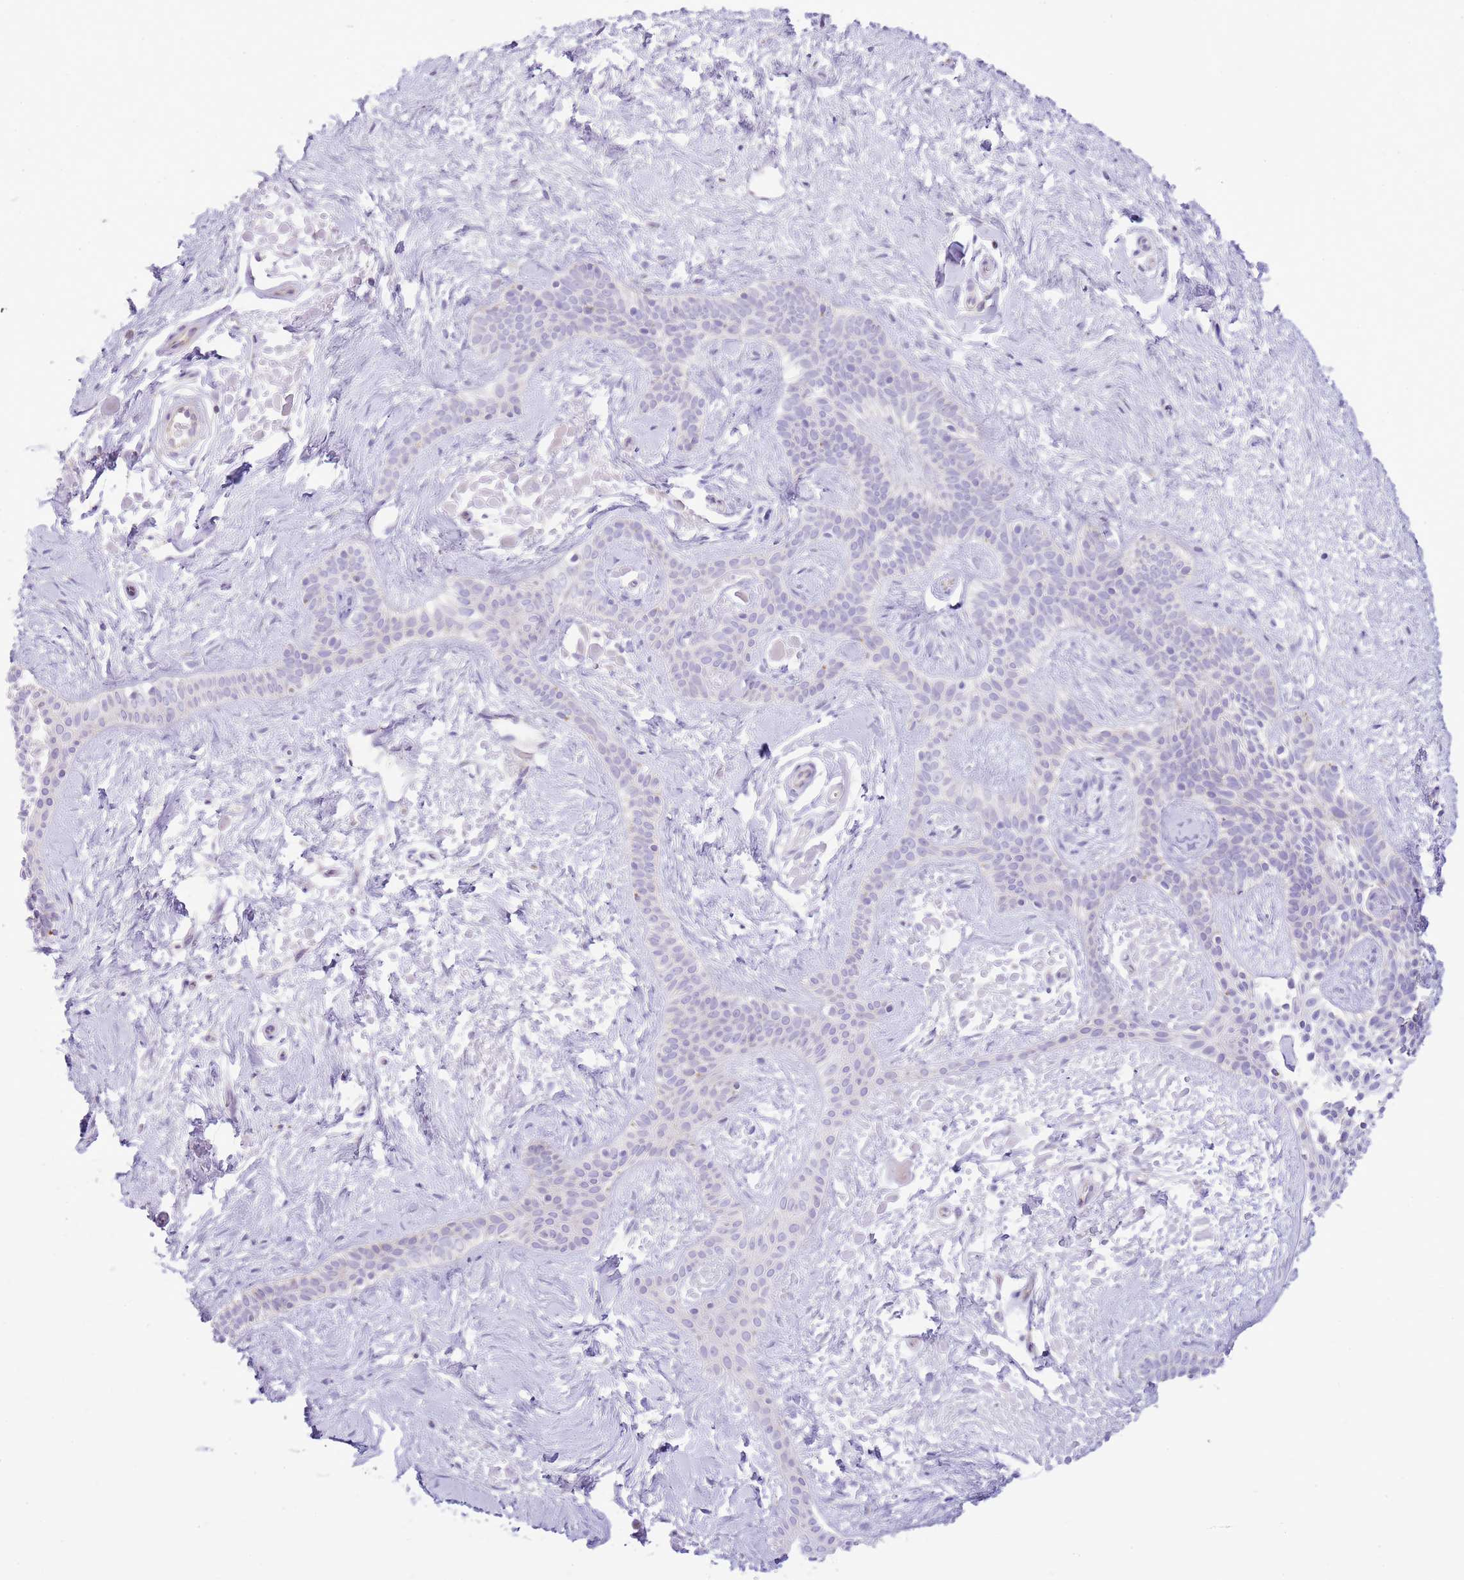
{"staining": {"intensity": "negative", "quantity": "none", "location": "none"}, "tissue": "skin cancer", "cell_type": "Tumor cells", "image_type": "cancer", "snomed": [{"axis": "morphology", "description": "Basal cell carcinoma"}, {"axis": "topography", "description": "Skin"}], "caption": "Protein analysis of skin cancer exhibits no significant expression in tumor cells.", "gene": "OAZ2", "patient": {"sex": "male", "age": 78}}